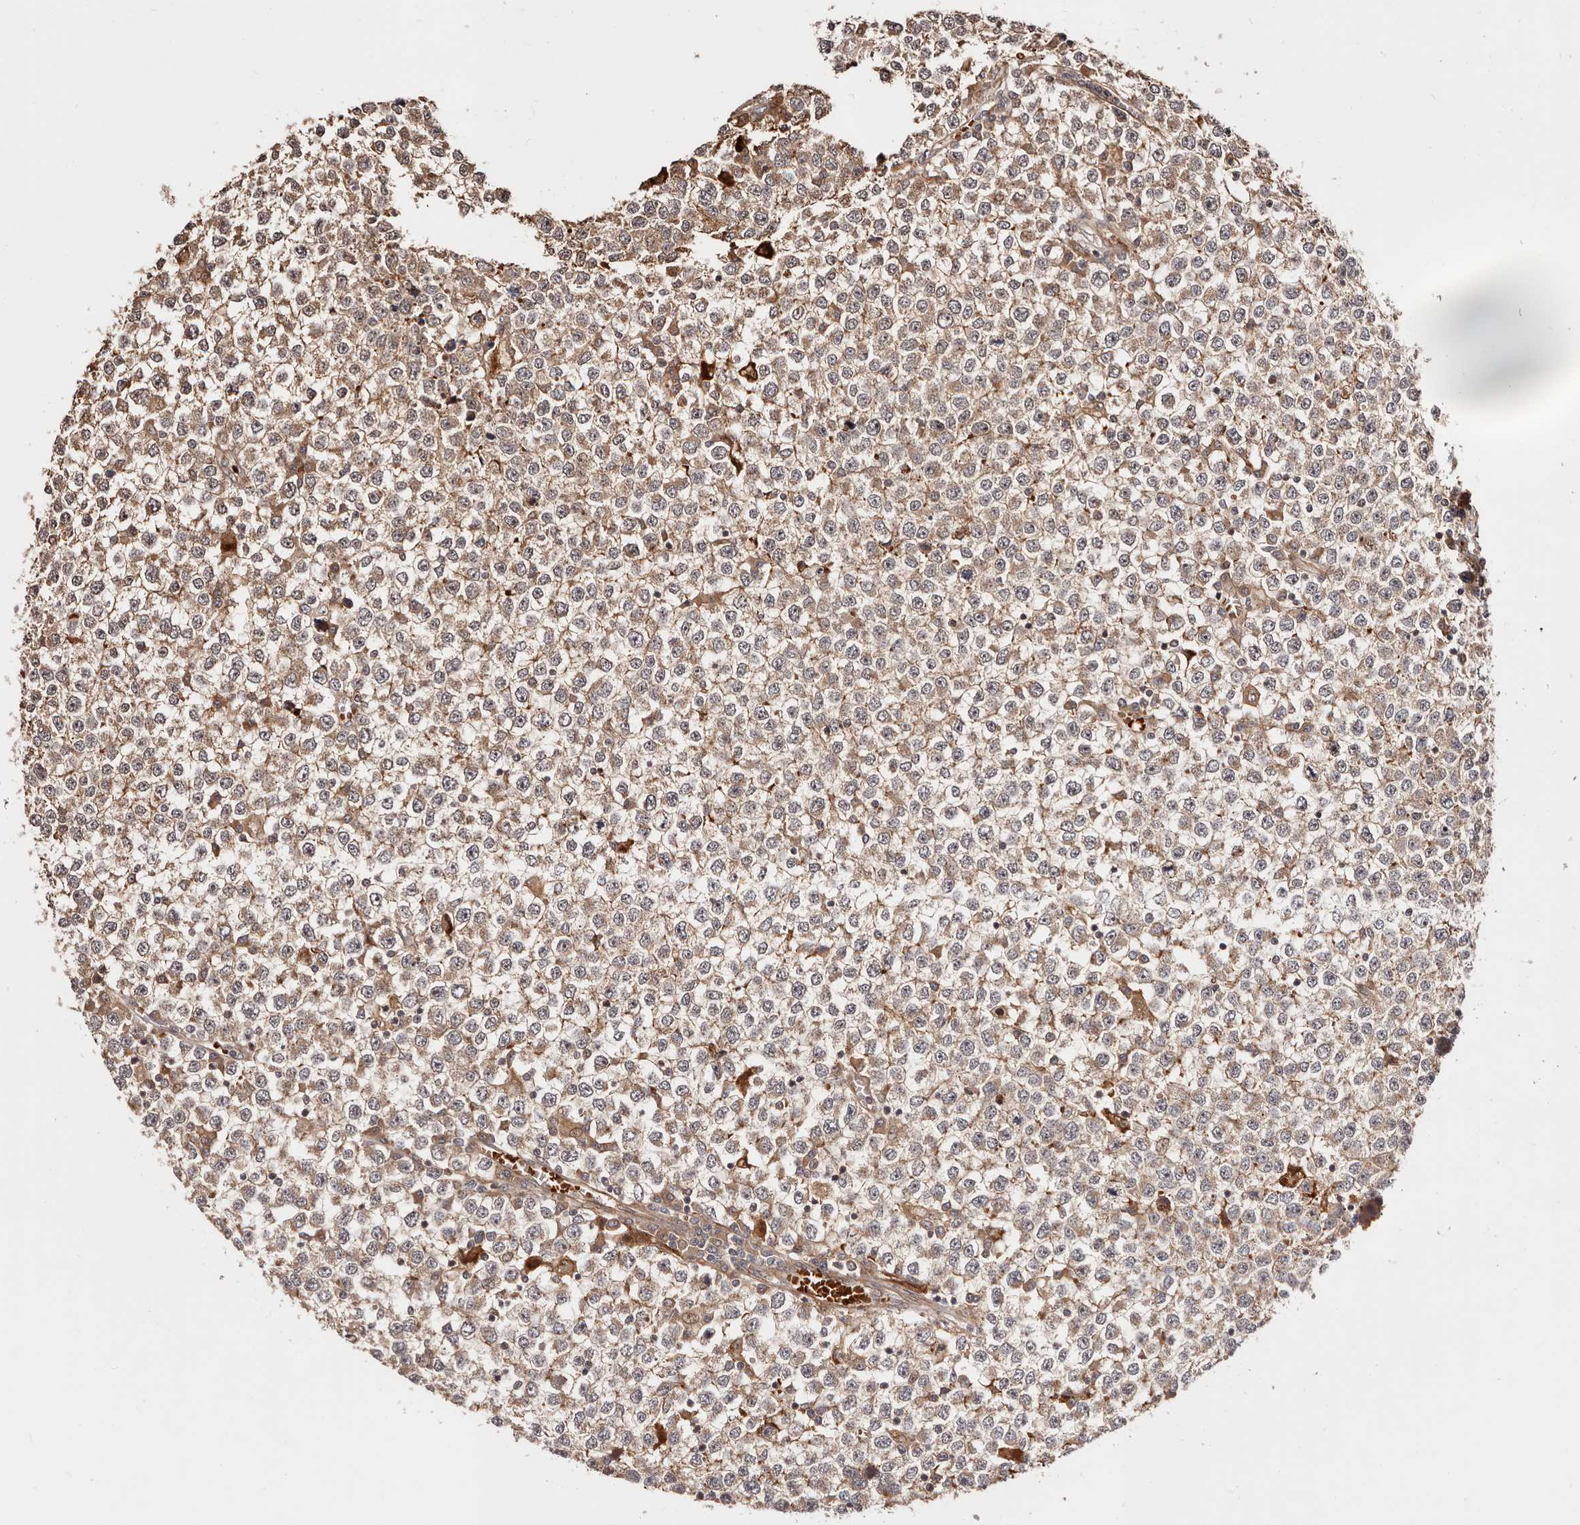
{"staining": {"intensity": "weak", "quantity": "25%-75%", "location": "cytoplasmic/membranous"}, "tissue": "testis cancer", "cell_type": "Tumor cells", "image_type": "cancer", "snomed": [{"axis": "morphology", "description": "Seminoma, NOS"}, {"axis": "topography", "description": "Testis"}], "caption": "Testis cancer was stained to show a protein in brown. There is low levels of weak cytoplasmic/membranous positivity in about 25%-75% of tumor cells.", "gene": "PTPN22", "patient": {"sex": "male", "age": 65}}